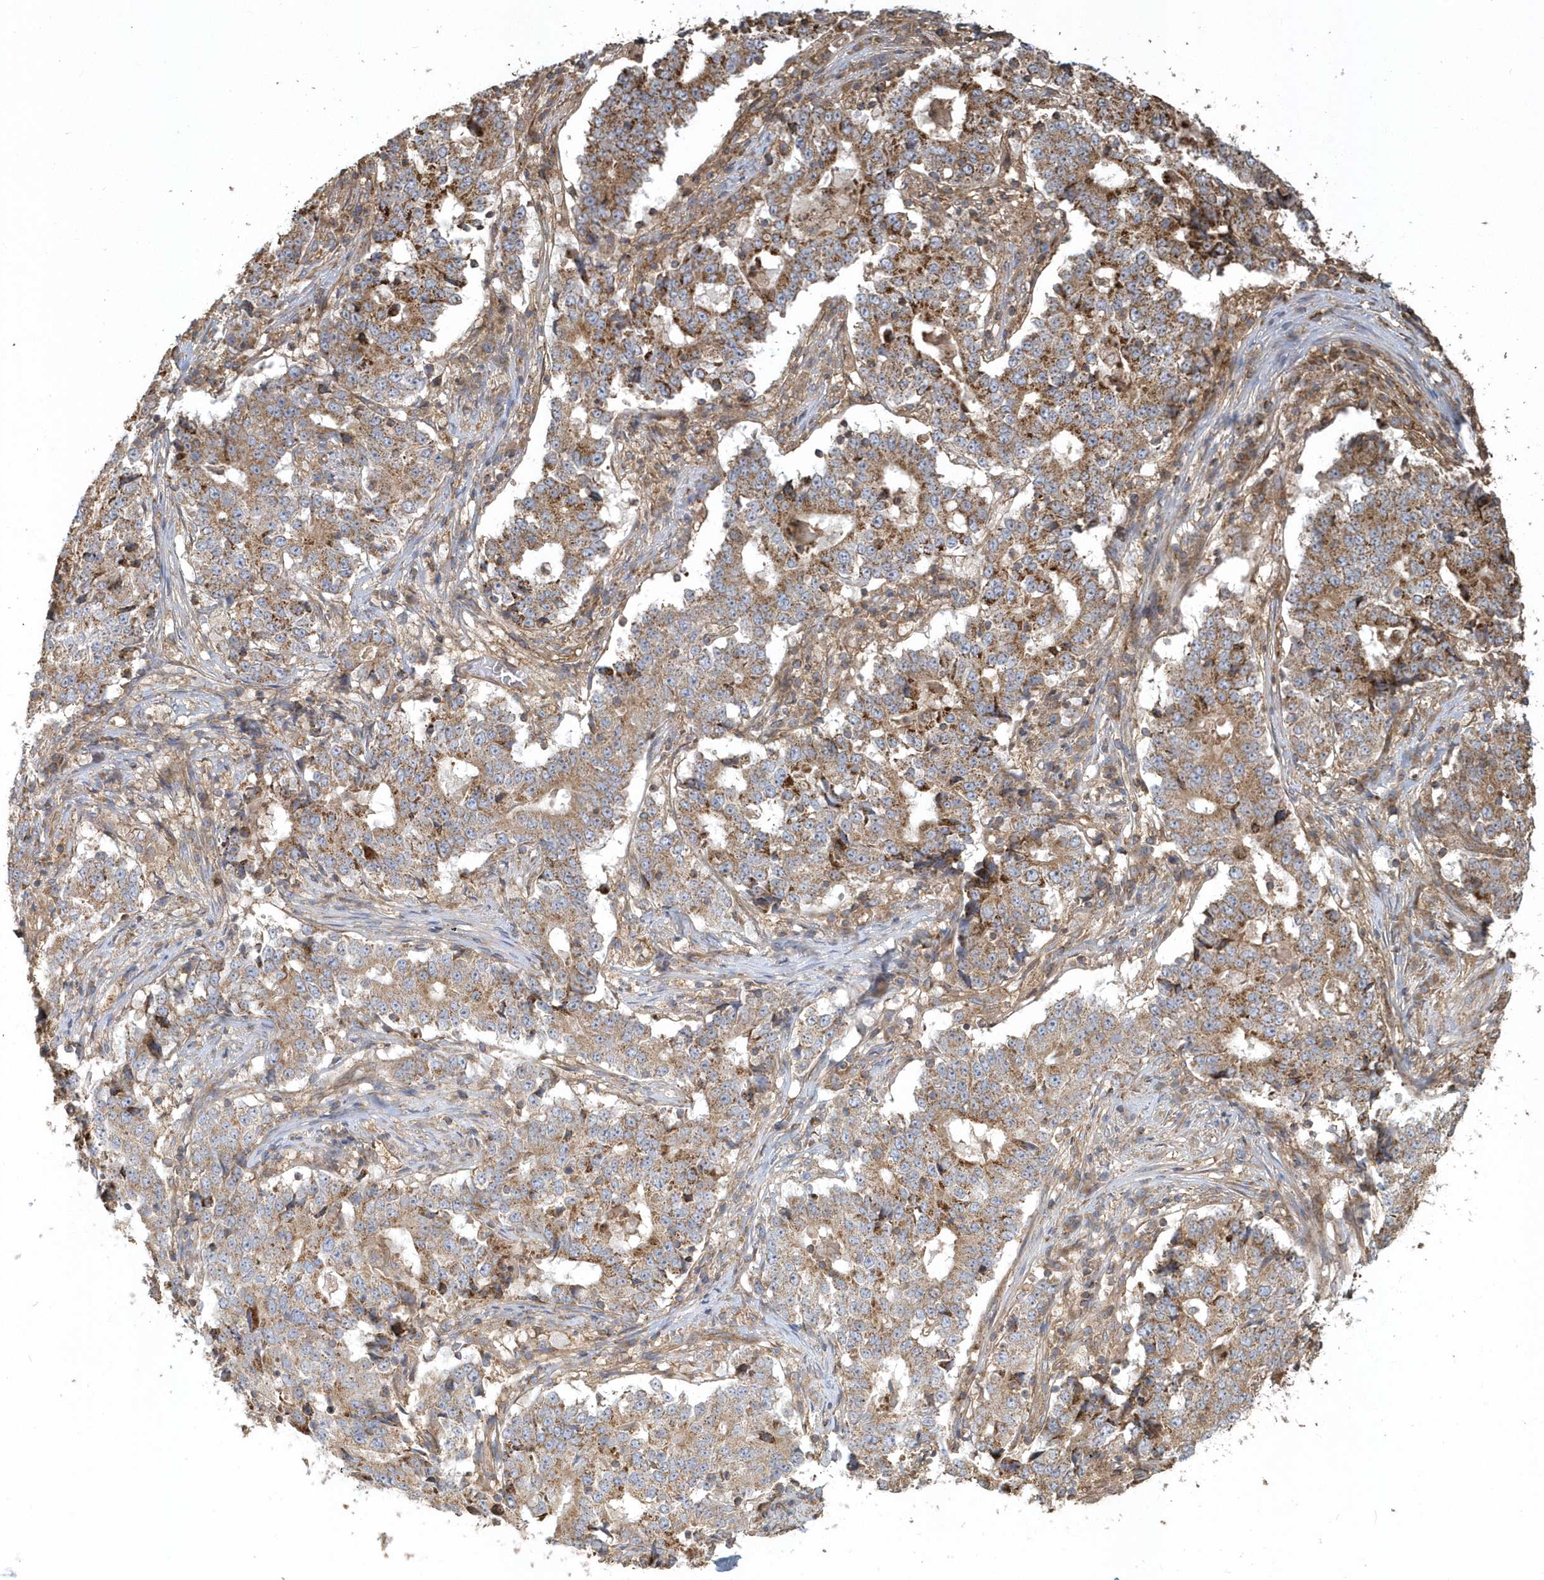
{"staining": {"intensity": "moderate", "quantity": ">75%", "location": "cytoplasmic/membranous"}, "tissue": "stomach cancer", "cell_type": "Tumor cells", "image_type": "cancer", "snomed": [{"axis": "morphology", "description": "Adenocarcinoma, NOS"}, {"axis": "topography", "description": "Stomach"}], "caption": "Stomach cancer stained with DAB immunohistochemistry (IHC) demonstrates medium levels of moderate cytoplasmic/membranous expression in approximately >75% of tumor cells.", "gene": "TRAIP", "patient": {"sex": "male", "age": 59}}